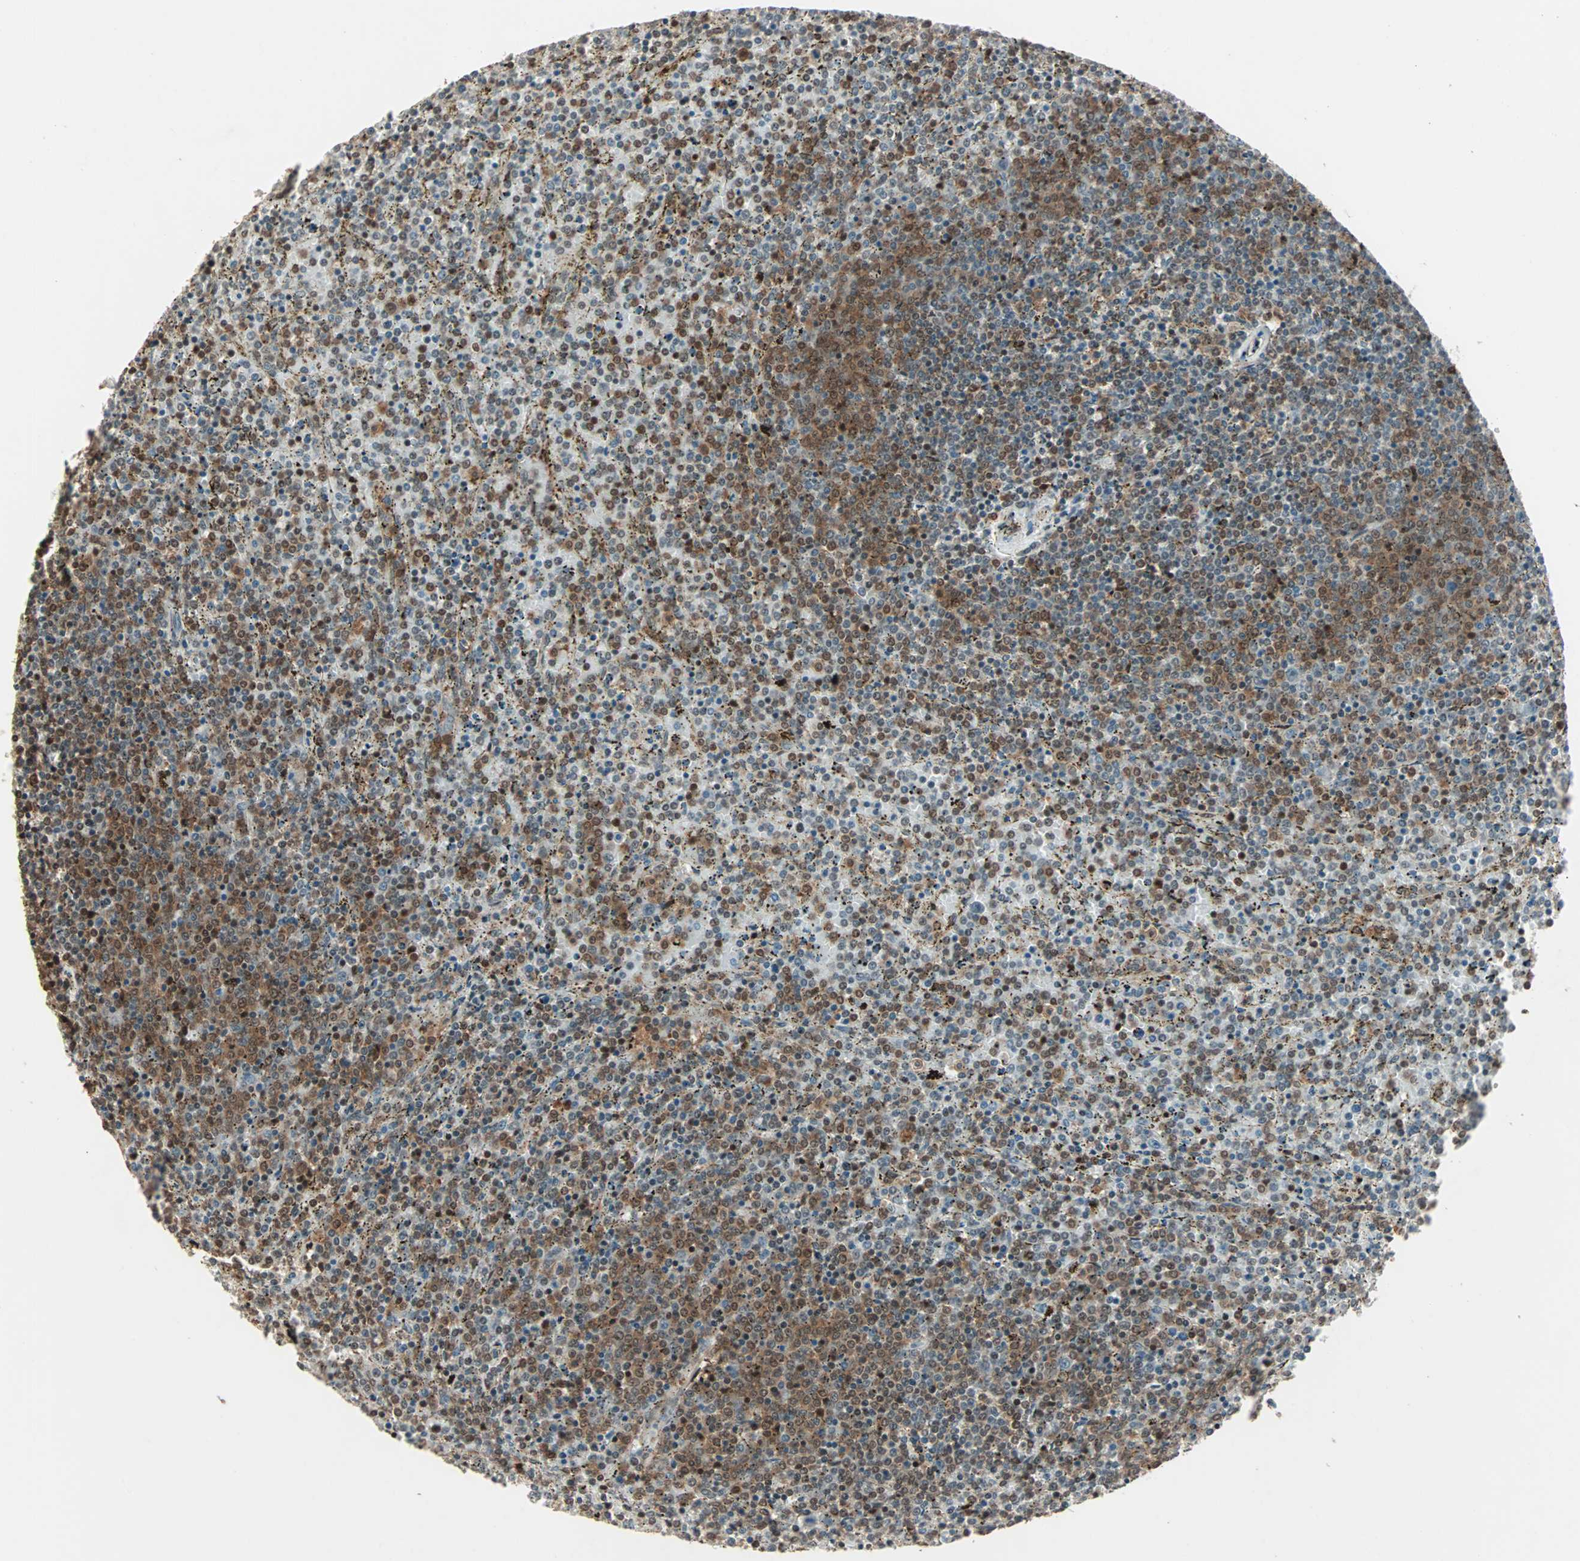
{"staining": {"intensity": "moderate", "quantity": "<25%", "location": "cytoplasmic/membranous,nuclear"}, "tissue": "lymphoma", "cell_type": "Tumor cells", "image_type": "cancer", "snomed": [{"axis": "morphology", "description": "Malignant lymphoma, non-Hodgkin's type, Low grade"}, {"axis": "topography", "description": "Spleen"}], "caption": "IHC photomicrograph of neoplastic tissue: human lymphoma stained using IHC demonstrates low levels of moderate protein expression localized specifically in the cytoplasmic/membranous and nuclear of tumor cells, appearing as a cytoplasmic/membranous and nuclear brown color.", "gene": "ZNF701", "patient": {"sex": "female", "age": 77}}